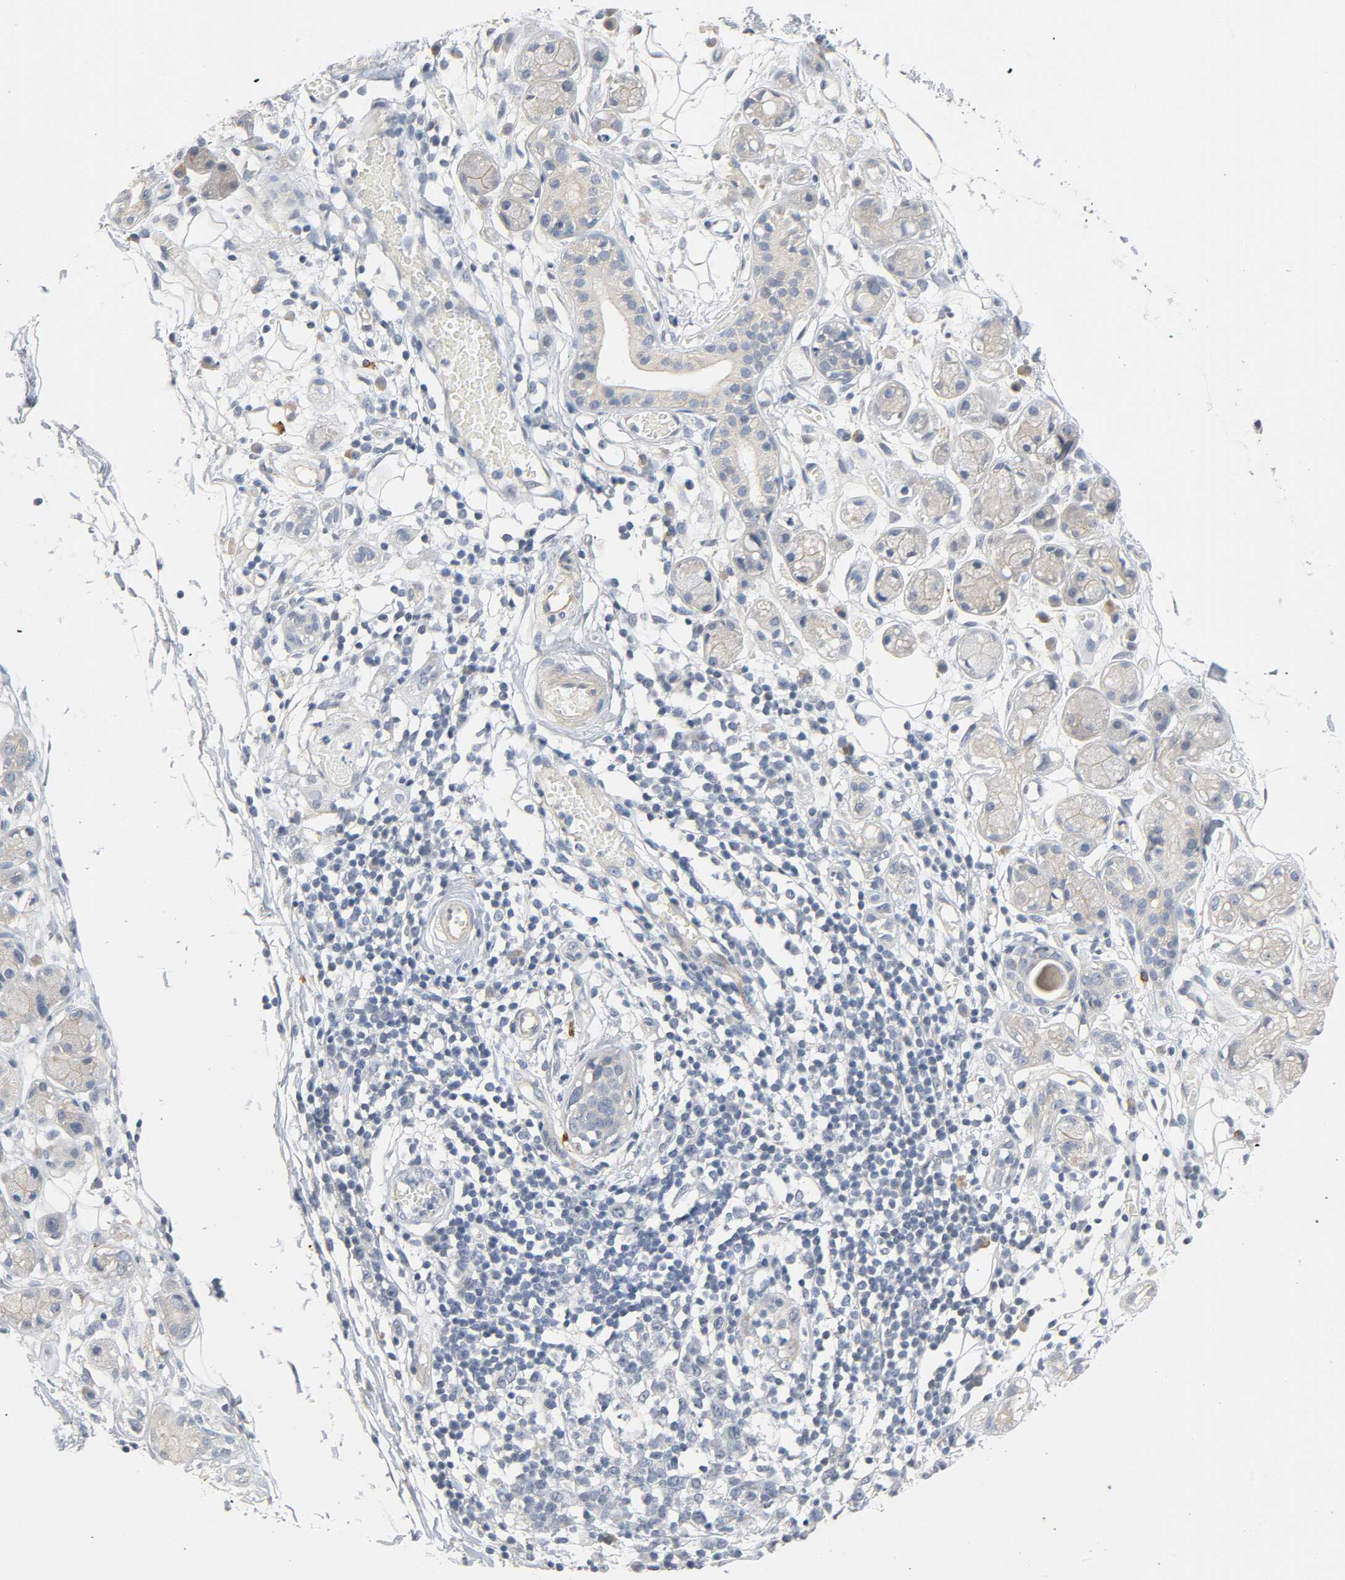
{"staining": {"intensity": "negative", "quantity": "none", "location": "none"}, "tissue": "adipose tissue", "cell_type": "Adipocytes", "image_type": "normal", "snomed": [{"axis": "morphology", "description": "Normal tissue, NOS"}, {"axis": "morphology", "description": "Inflammation, NOS"}, {"axis": "topography", "description": "Vascular tissue"}, {"axis": "topography", "description": "Salivary gland"}], "caption": "An image of human adipose tissue is negative for staining in adipocytes. The staining was performed using DAB to visualize the protein expression in brown, while the nuclei were stained in blue with hematoxylin (Magnification: 20x).", "gene": "LIMCH1", "patient": {"sex": "female", "age": 75}}